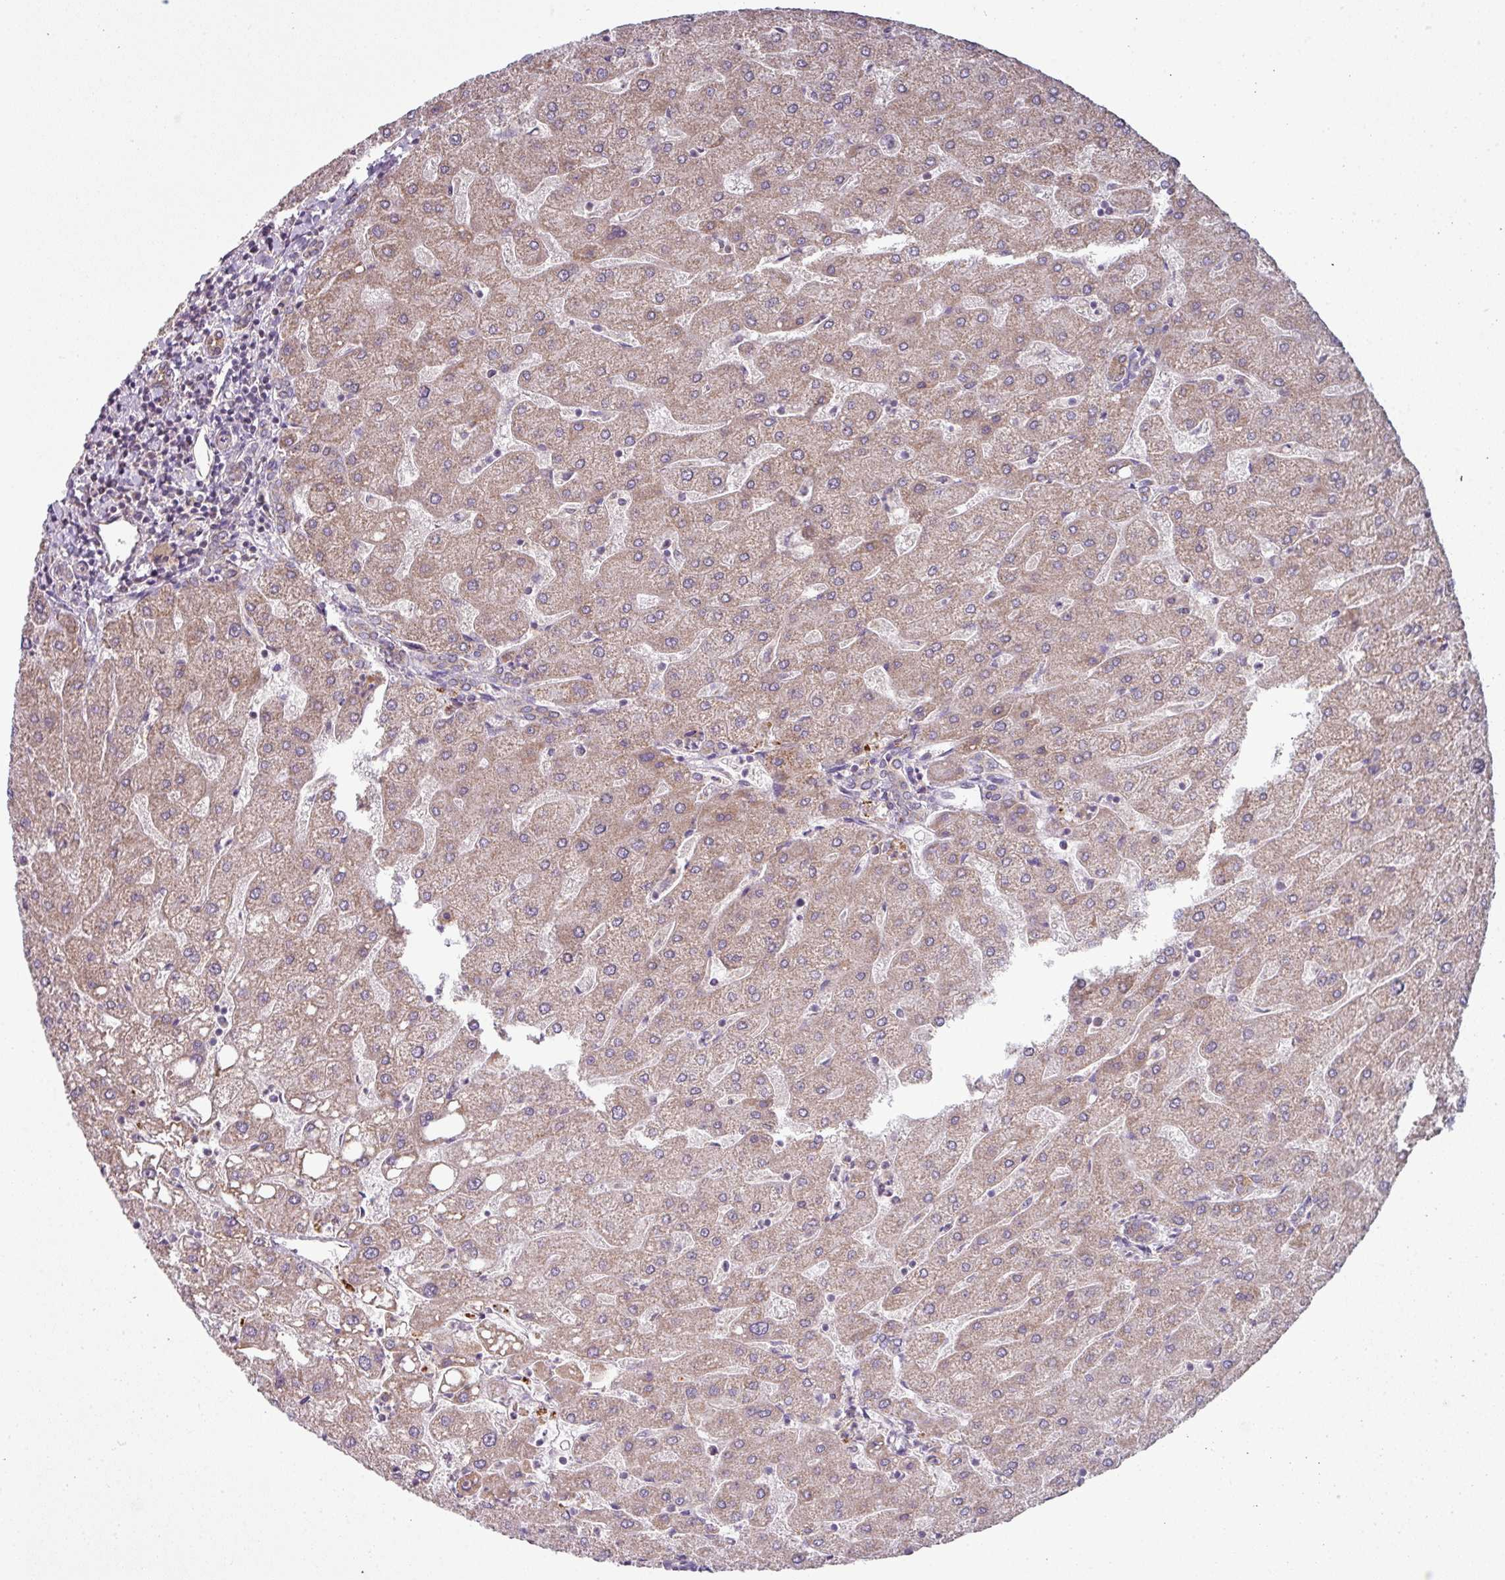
{"staining": {"intensity": "weak", "quantity": ">75%", "location": "cytoplasmic/membranous"}, "tissue": "liver", "cell_type": "Cholangiocytes", "image_type": "normal", "snomed": [{"axis": "morphology", "description": "Normal tissue, NOS"}, {"axis": "topography", "description": "Liver"}], "caption": "IHC (DAB (3,3'-diaminobenzidine)) staining of unremarkable human liver exhibits weak cytoplasmic/membranous protein expression in approximately >75% of cholangiocytes.", "gene": "LRRC9", "patient": {"sex": "male", "age": 67}}